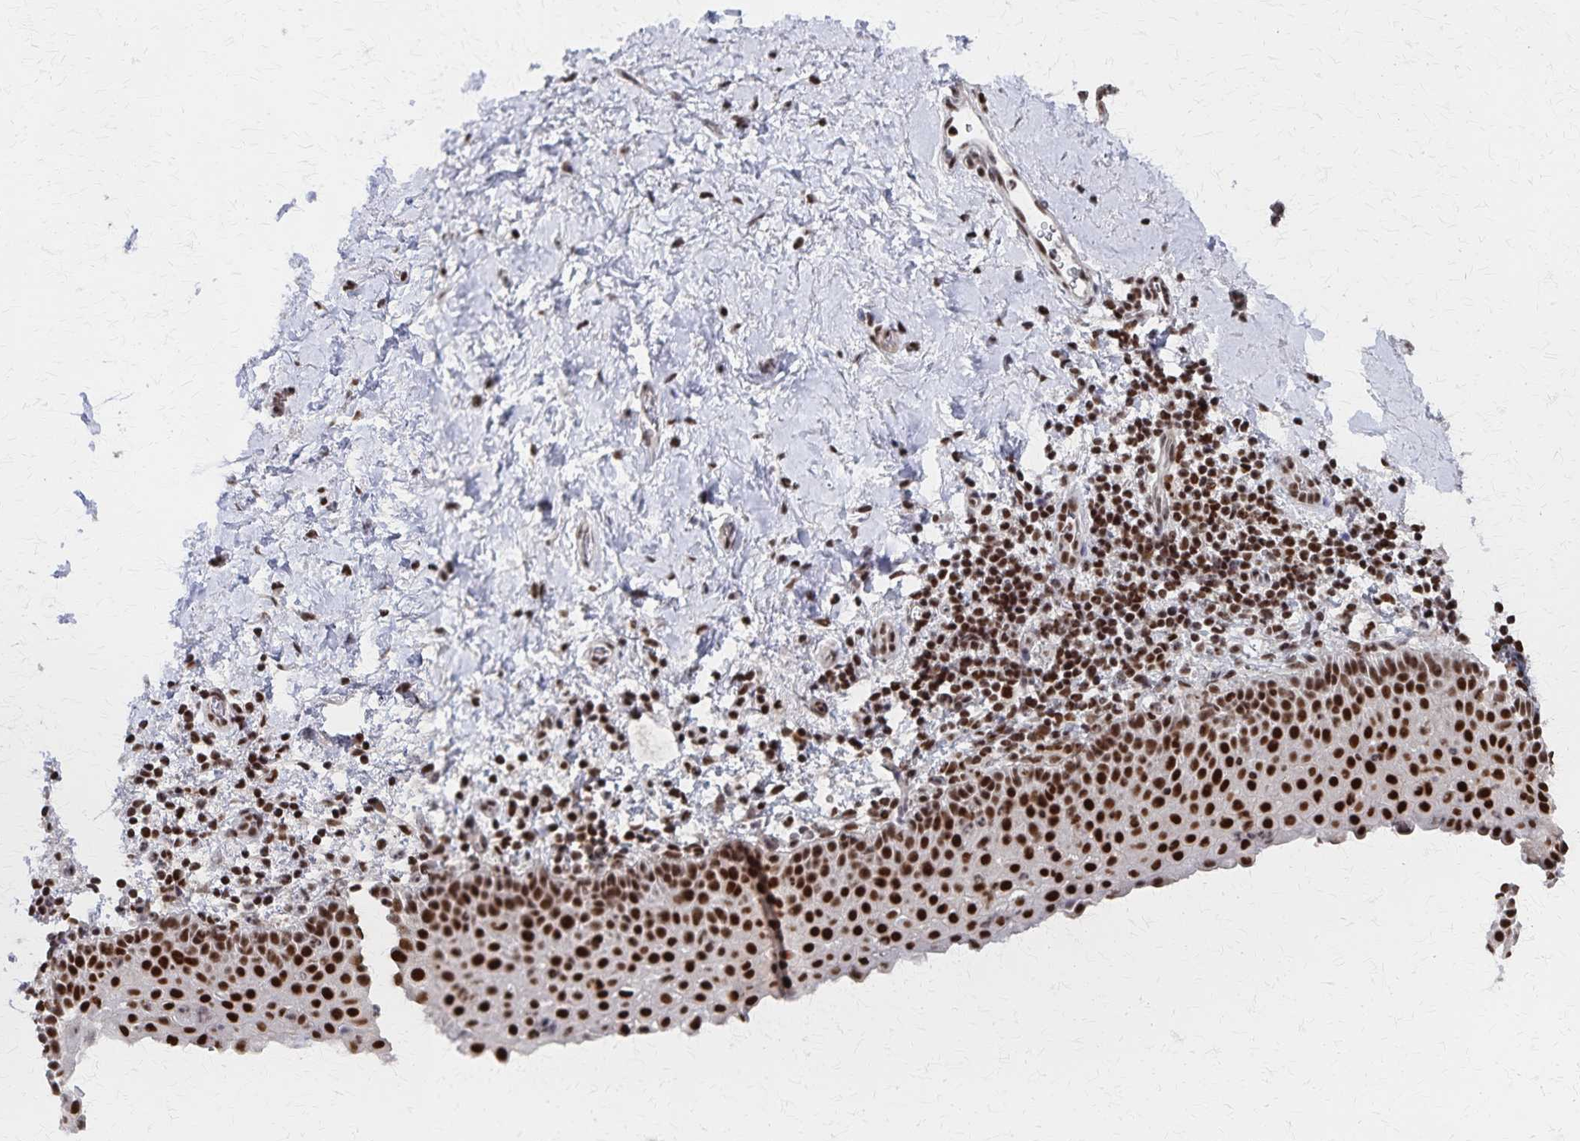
{"staining": {"intensity": "strong", "quantity": ">75%", "location": "nuclear"}, "tissue": "vagina", "cell_type": "Squamous epithelial cells", "image_type": "normal", "snomed": [{"axis": "morphology", "description": "Normal tissue, NOS"}, {"axis": "topography", "description": "Vagina"}], "caption": "Immunohistochemistry (IHC) image of unremarkable vagina: human vagina stained using immunohistochemistry reveals high levels of strong protein expression localized specifically in the nuclear of squamous epithelial cells, appearing as a nuclear brown color.", "gene": "GTF2B", "patient": {"sex": "female", "age": 61}}